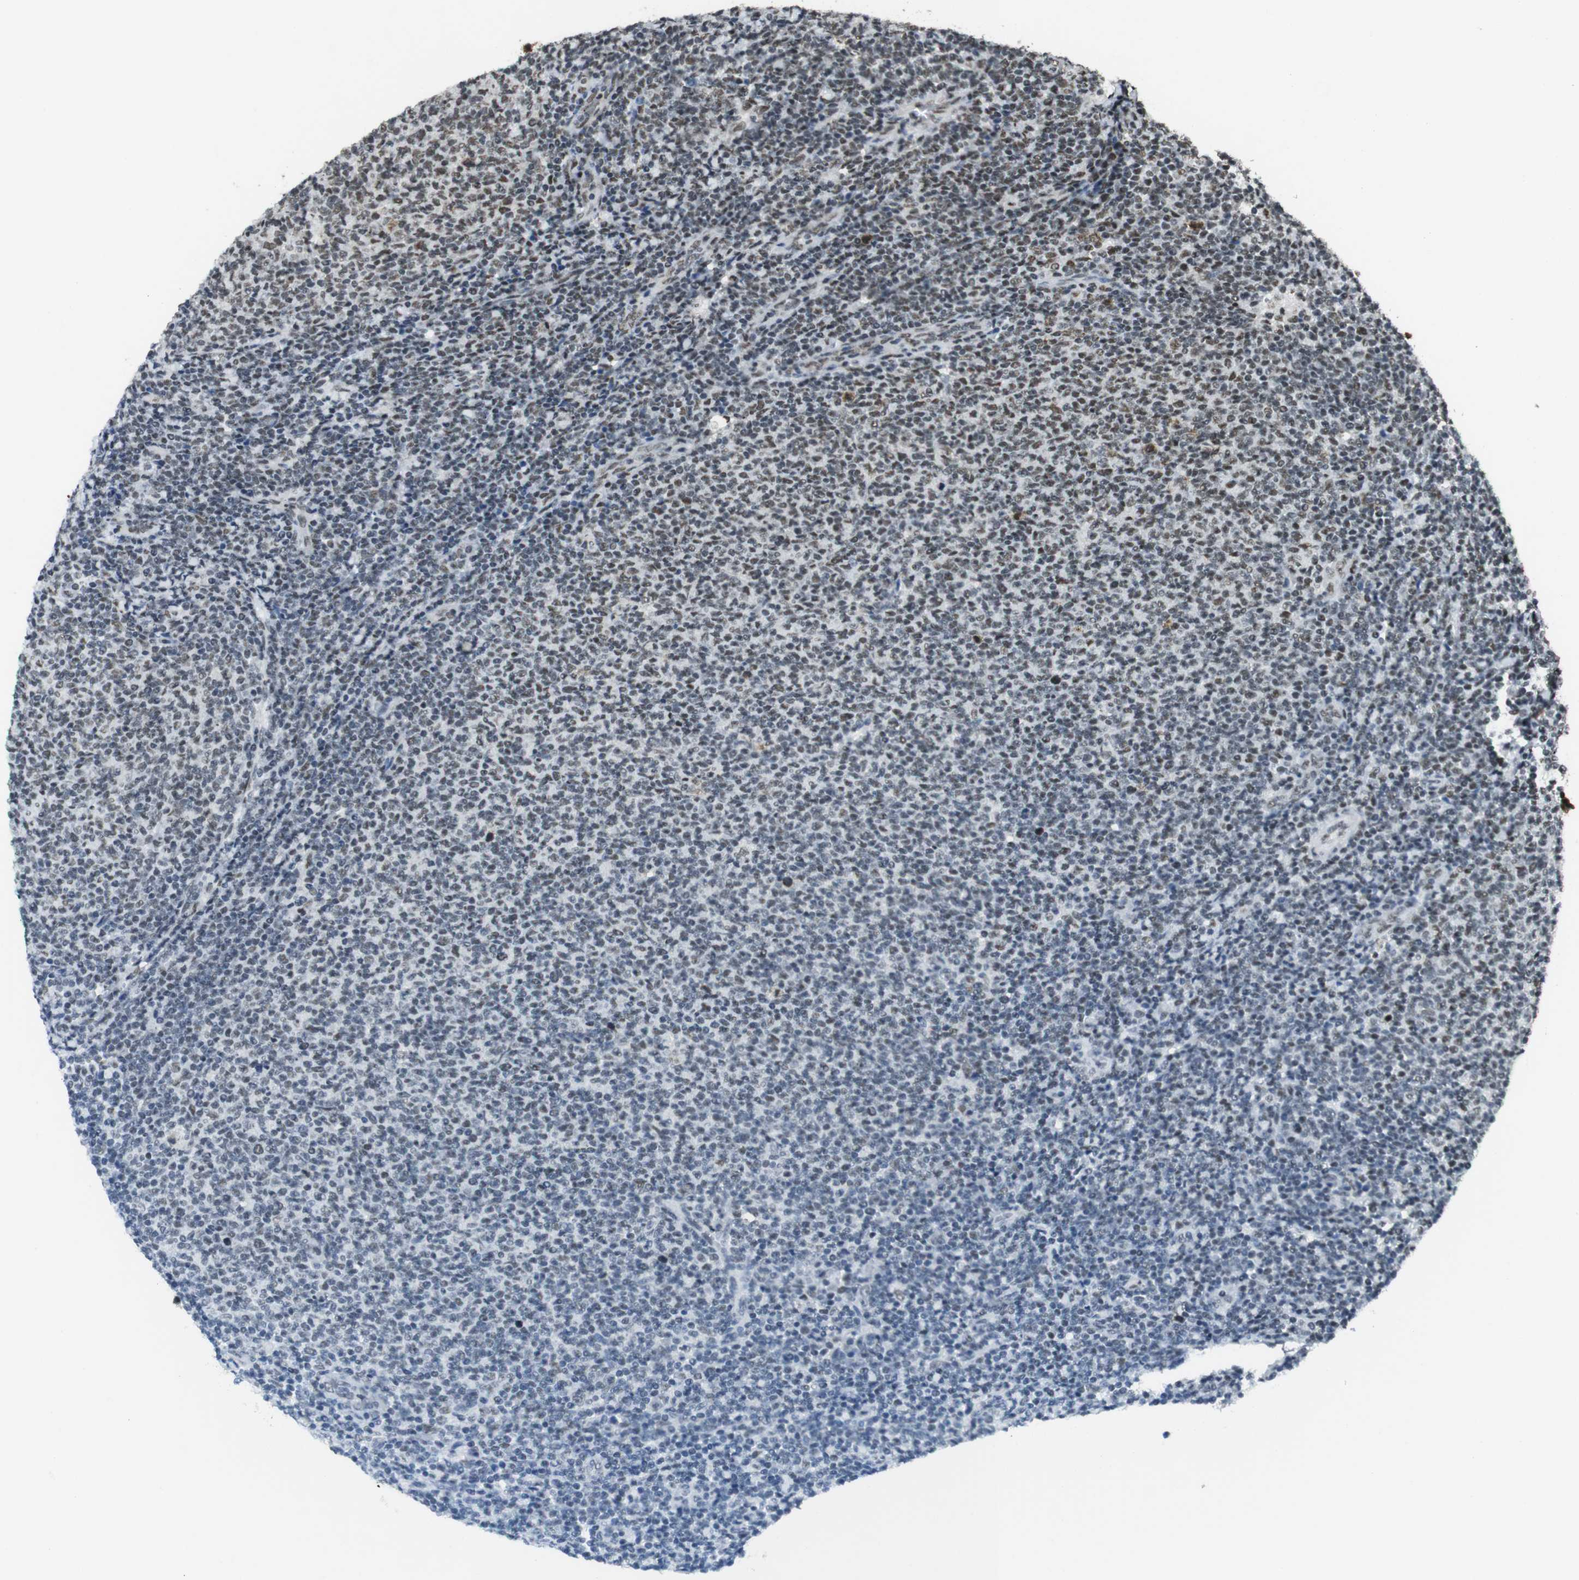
{"staining": {"intensity": "weak", "quantity": "25%-75%", "location": "nuclear"}, "tissue": "lymphoma", "cell_type": "Tumor cells", "image_type": "cancer", "snomed": [{"axis": "morphology", "description": "Malignant lymphoma, non-Hodgkin's type, Low grade"}, {"axis": "topography", "description": "Lymph node"}], "caption": "A high-resolution histopathology image shows immunohistochemistry (IHC) staining of malignant lymphoma, non-Hodgkin's type (low-grade), which reveals weak nuclear expression in about 25%-75% of tumor cells. (Brightfield microscopy of DAB IHC at high magnification).", "gene": "CSNK2B", "patient": {"sex": "male", "age": 66}}